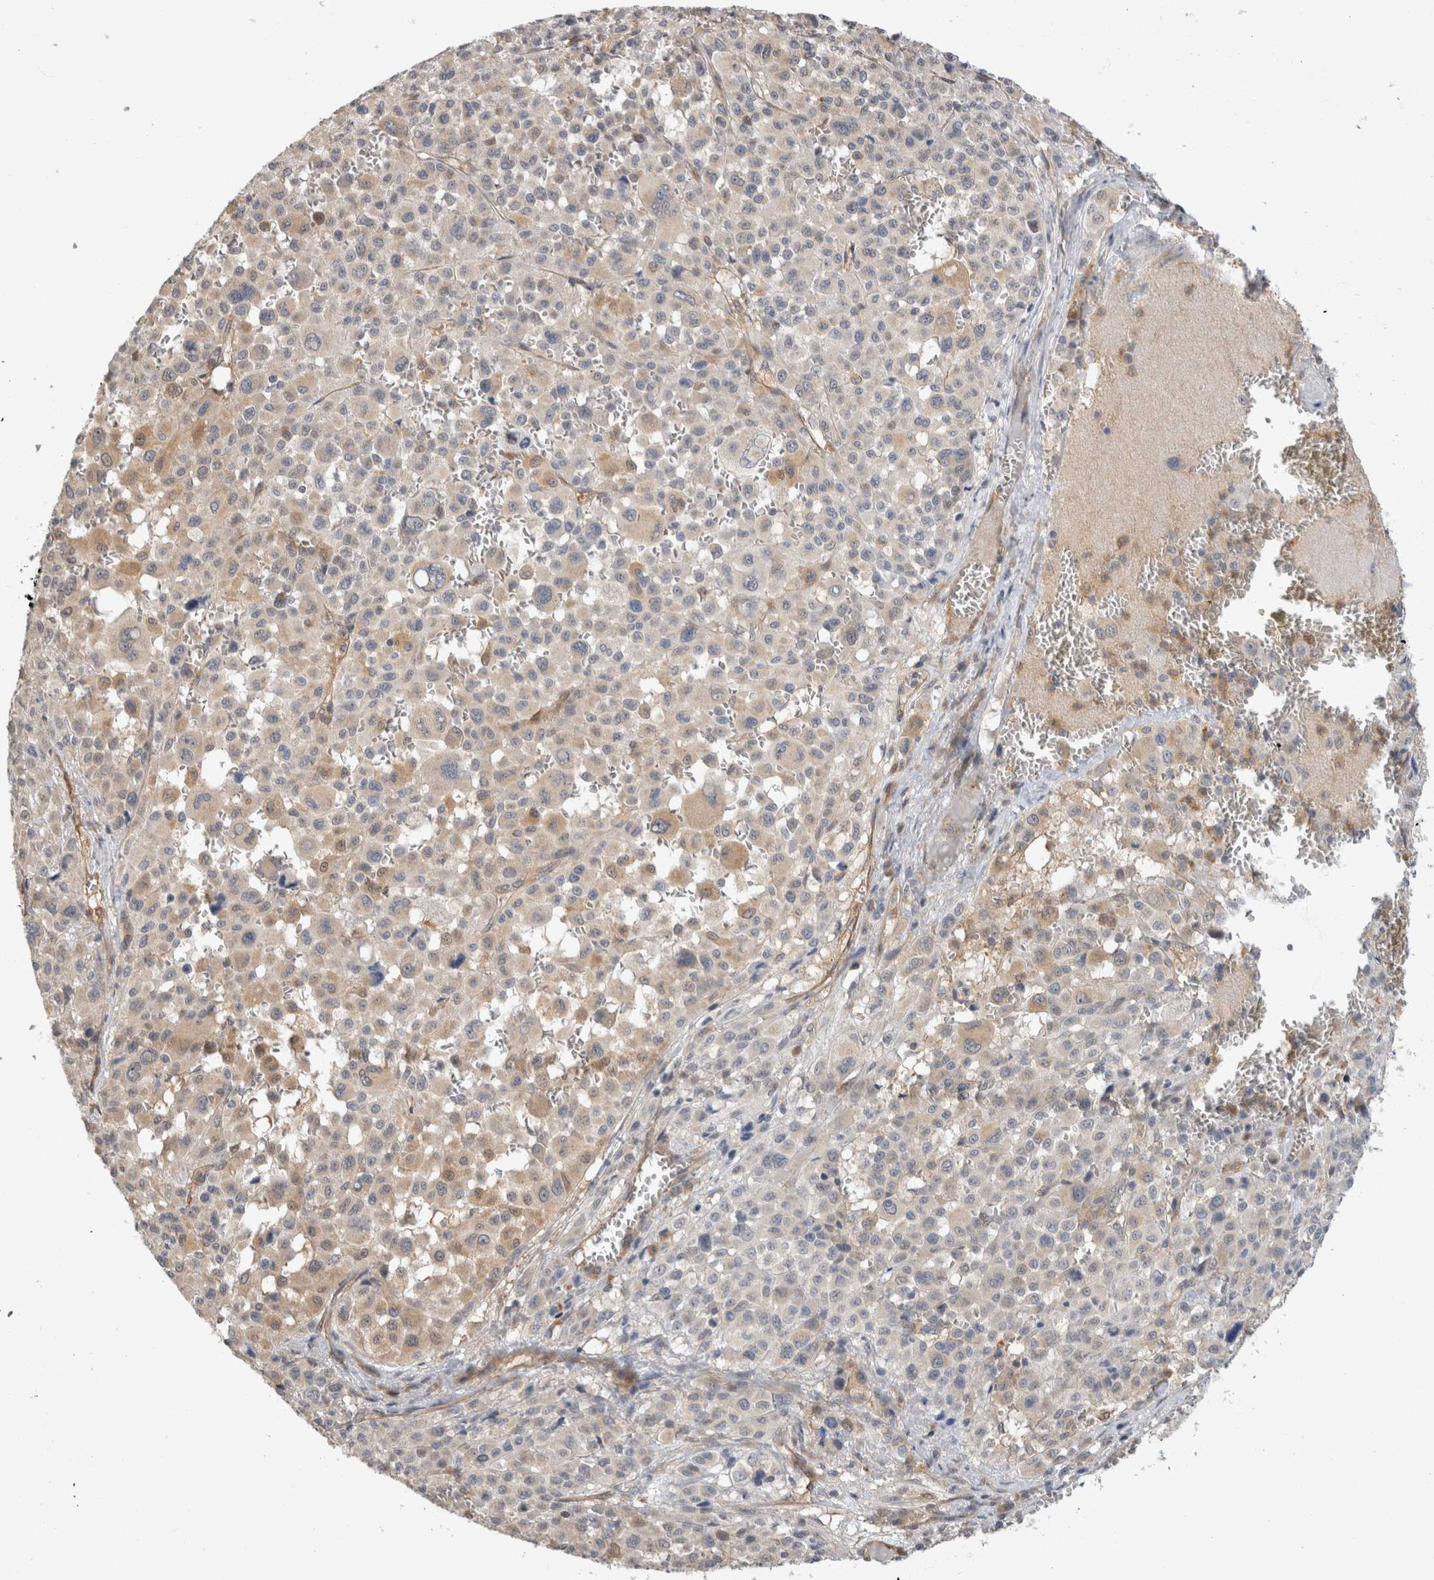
{"staining": {"intensity": "weak", "quantity": "25%-75%", "location": "cytoplasmic/membranous"}, "tissue": "melanoma", "cell_type": "Tumor cells", "image_type": "cancer", "snomed": [{"axis": "morphology", "description": "Malignant melanoma, Metastatic site"}, {"axis": "topography", "description": "Skin"}], "caption": "This photomicrograph shows immunohistochemistry staining of human malignant melanoma (metastatic site), with low weak cytoplasmic/membranous staining in about 25%-75% of tumor cells.", "gene": "PGM1", "patient": {"sex": "female", "age": 74}}